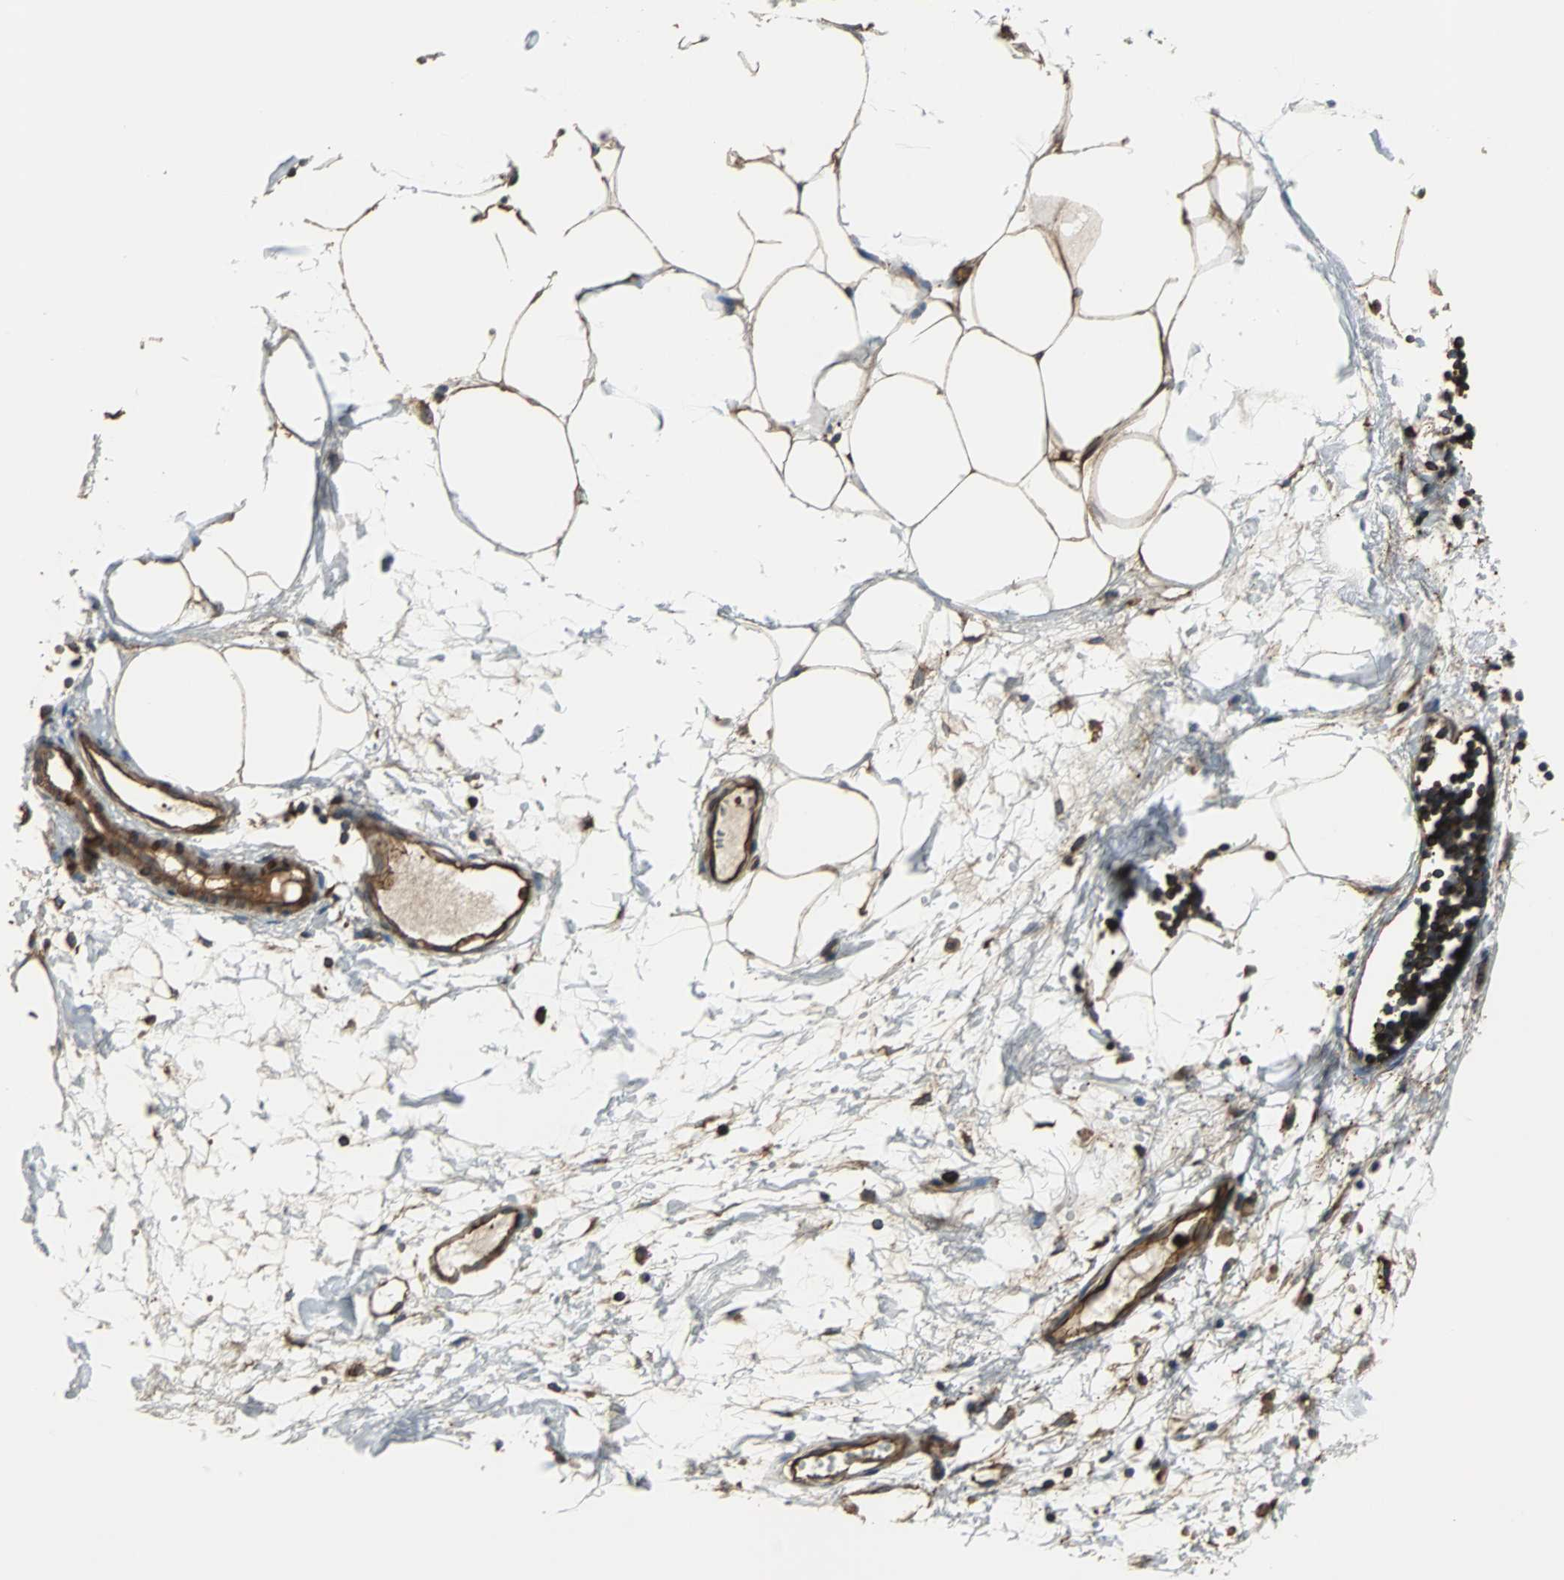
{"staining": {"intensity": "moderate", "quantity": ">75%", "location": "cytoplasmic/membranous"}, "tissue": "adipose tissue", "cell_type": "Adipocytes", "image_type": "normal", "snomed": [{"axis": "morphology", "description": "Normal tissue, NOS"}, {"axis": "morphology", "description": "Adenocarcinoma, NOS"}, {"axis": "topography", "description": "Colon"}, {"axis": "topography", "description": "Peripheral nerve tissue"}], "caption": "The micrograph demonstrates immunohistochemical staining of unremarkable adipose tissue. There is moderate cytoplasmic/membranous staining is appreciated in about >75% of adipocytes. The protein of interest is shown in brown color, while the nuclei are stained blue.", "gene": "ACTN1", "patient": {"sex": "male", "age": 14}}